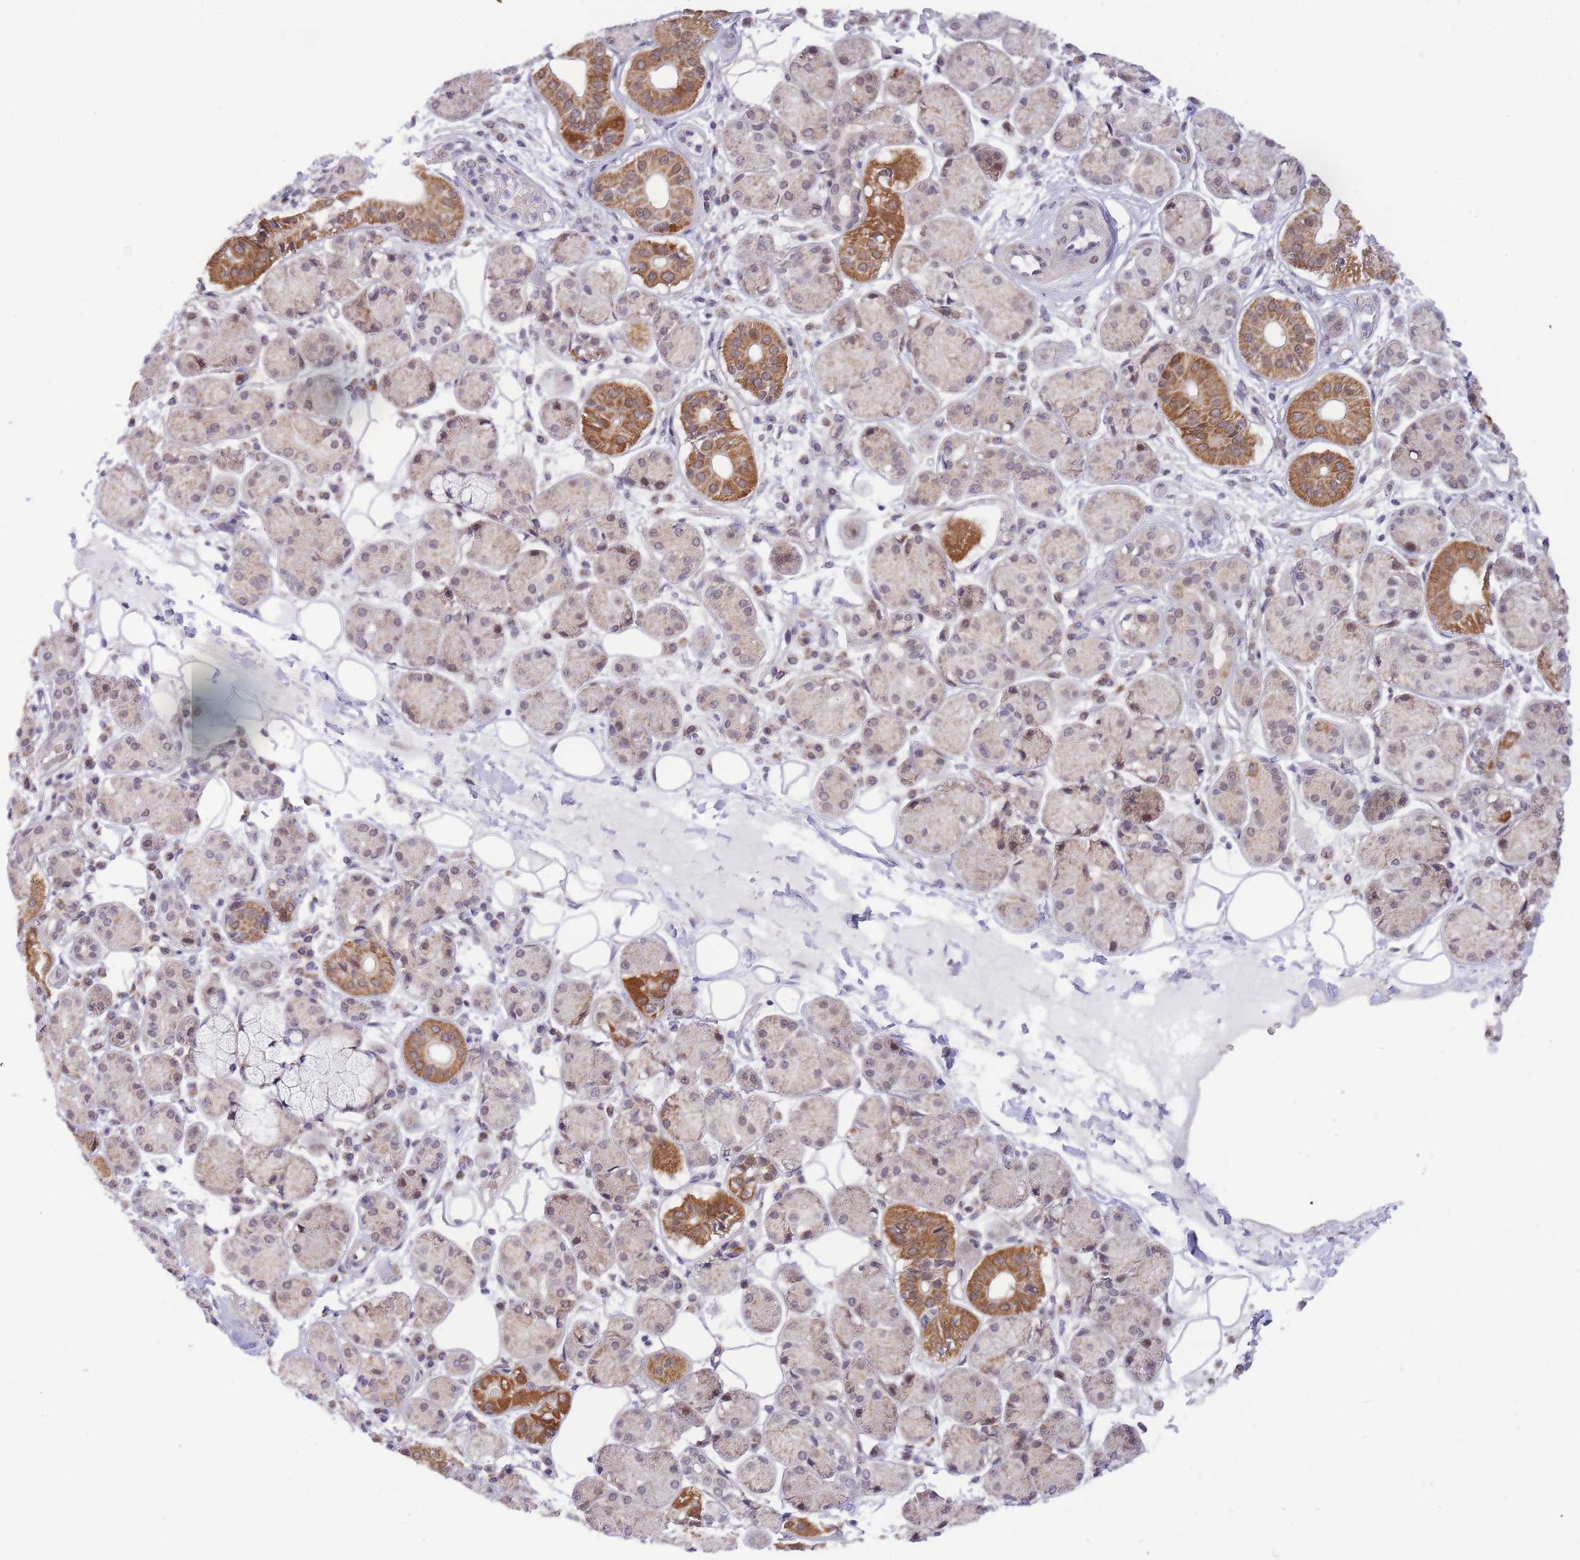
{"staining": {"intensity": "strong", "quantity": "<25%", "location": "cytoplasmic/membranous,nuclear"}, "tissue": "salivary gland", "cell_type": "Glandular cells", "image_type": "normal", "snomed": [{"axis": "morphology", "description": "Squamous cell carcinoma, NOS"}, {"axis": "topography", "description": "Skin"}, {"axis": "topography", "description": "Head-Neck"}], "caption": "A high-resolution histopathology image shows immunohistochemistry staining of unremarkable salivary gland, which shows strong cytoplasmic/membranous,nuclear staining in approximately <25% of glandular cells.", "gene": "MINDY2", "patient": {"sex": "male", "age": 80}}